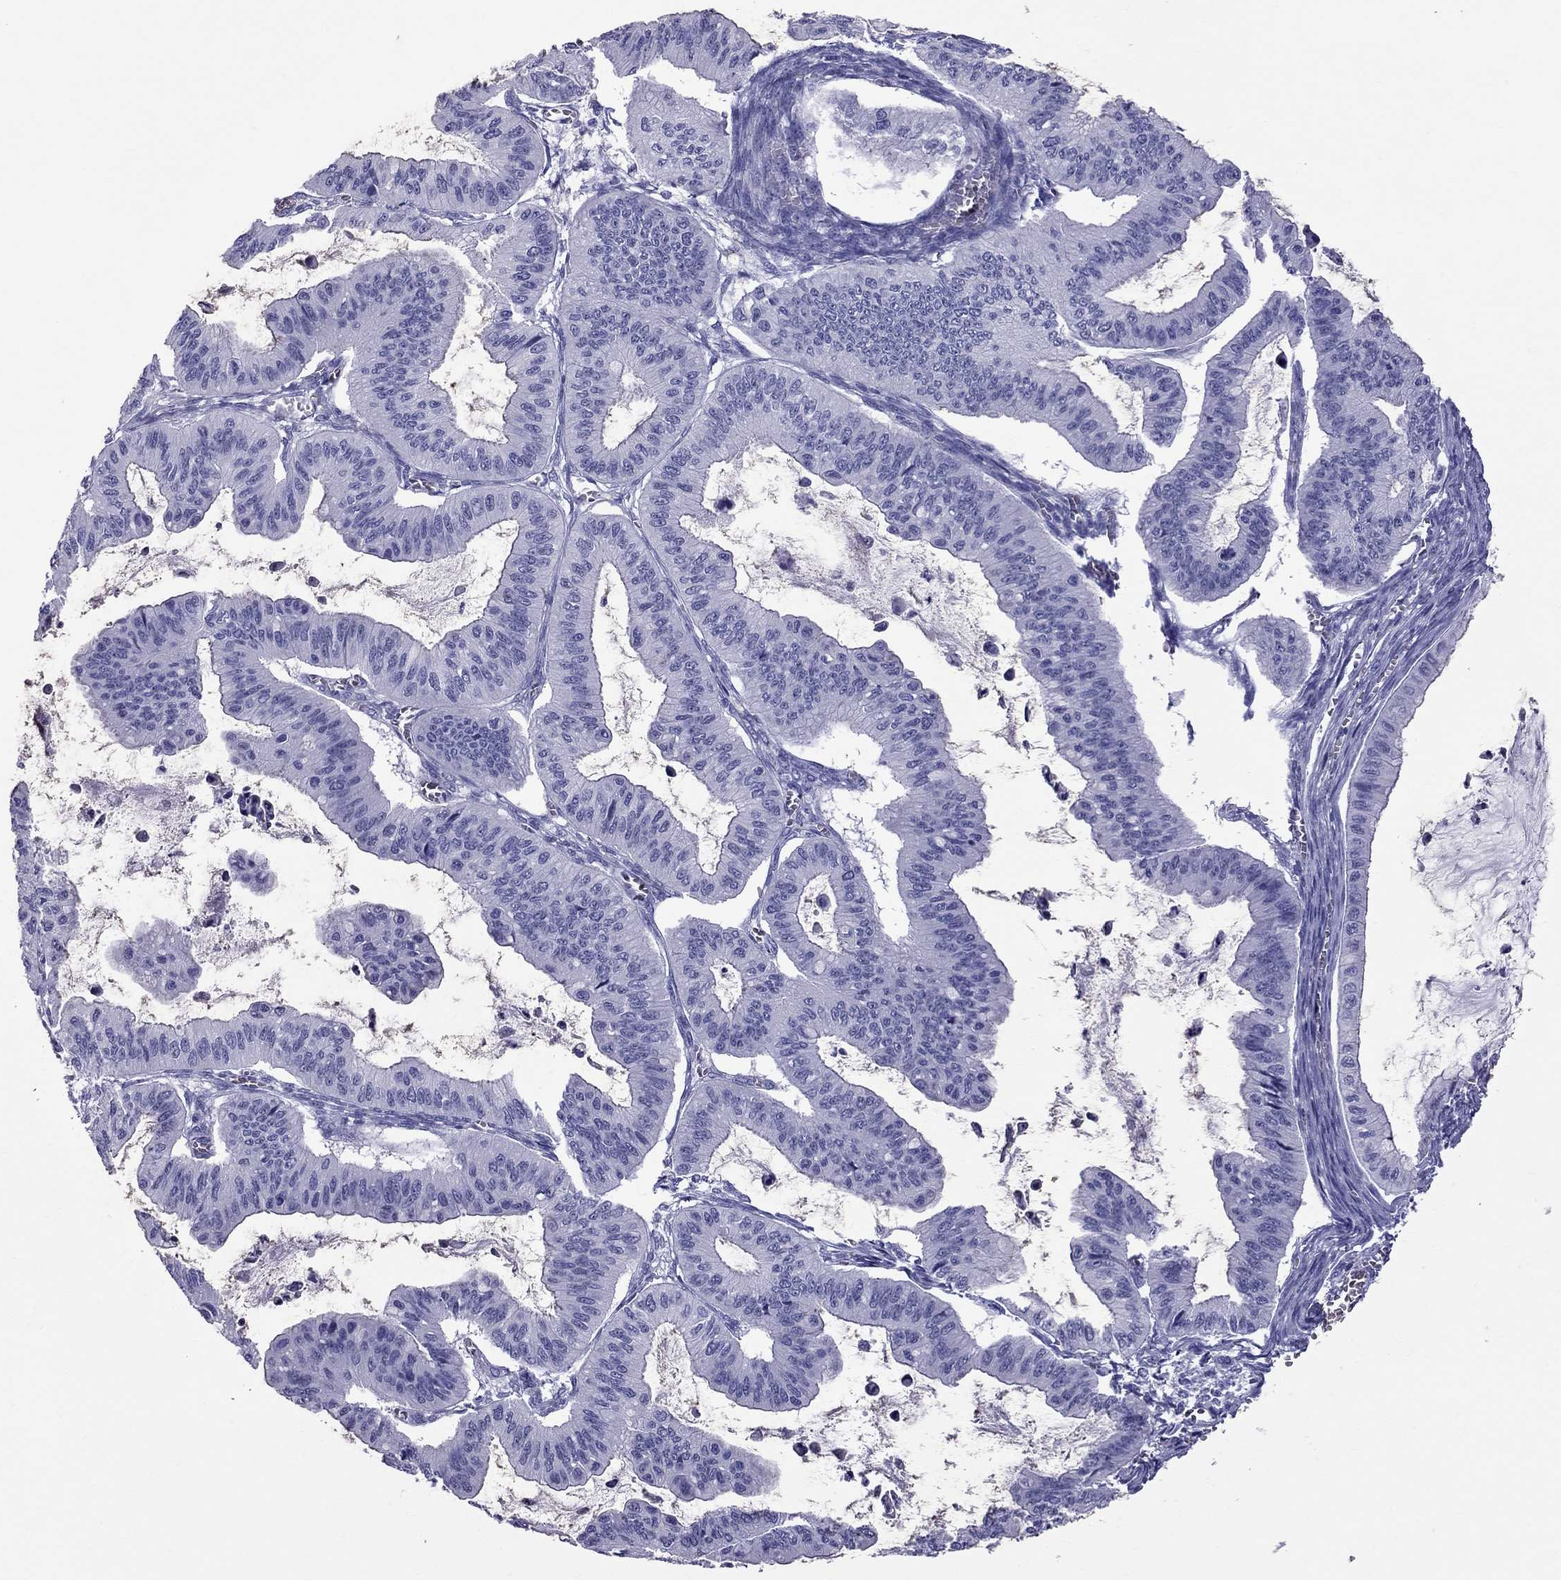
{"staining": {"intensity": "negative", "quantity": "none", "location": "none"}, "tissue": "ovarian cancer", "cell_type": "Tumor cells", "image_type": "cancer", "snomed": [{"axis": "morphology", "description": "Cystadenocarcinoma, mucinous, NOS"}, {"axis": "topography", "description": "Ovary"}], "caption": "Immunohistochemistry micrograph of neoplastic tissue: human mucinous cystadenocarcinoma (ovarian) stained with DAB shows no significant protein expression in tumor cells. (IHC, brightfield microscopy, high magnification).", "gene": "SCART1", "patient": {"sex": "female", "age": 72}}